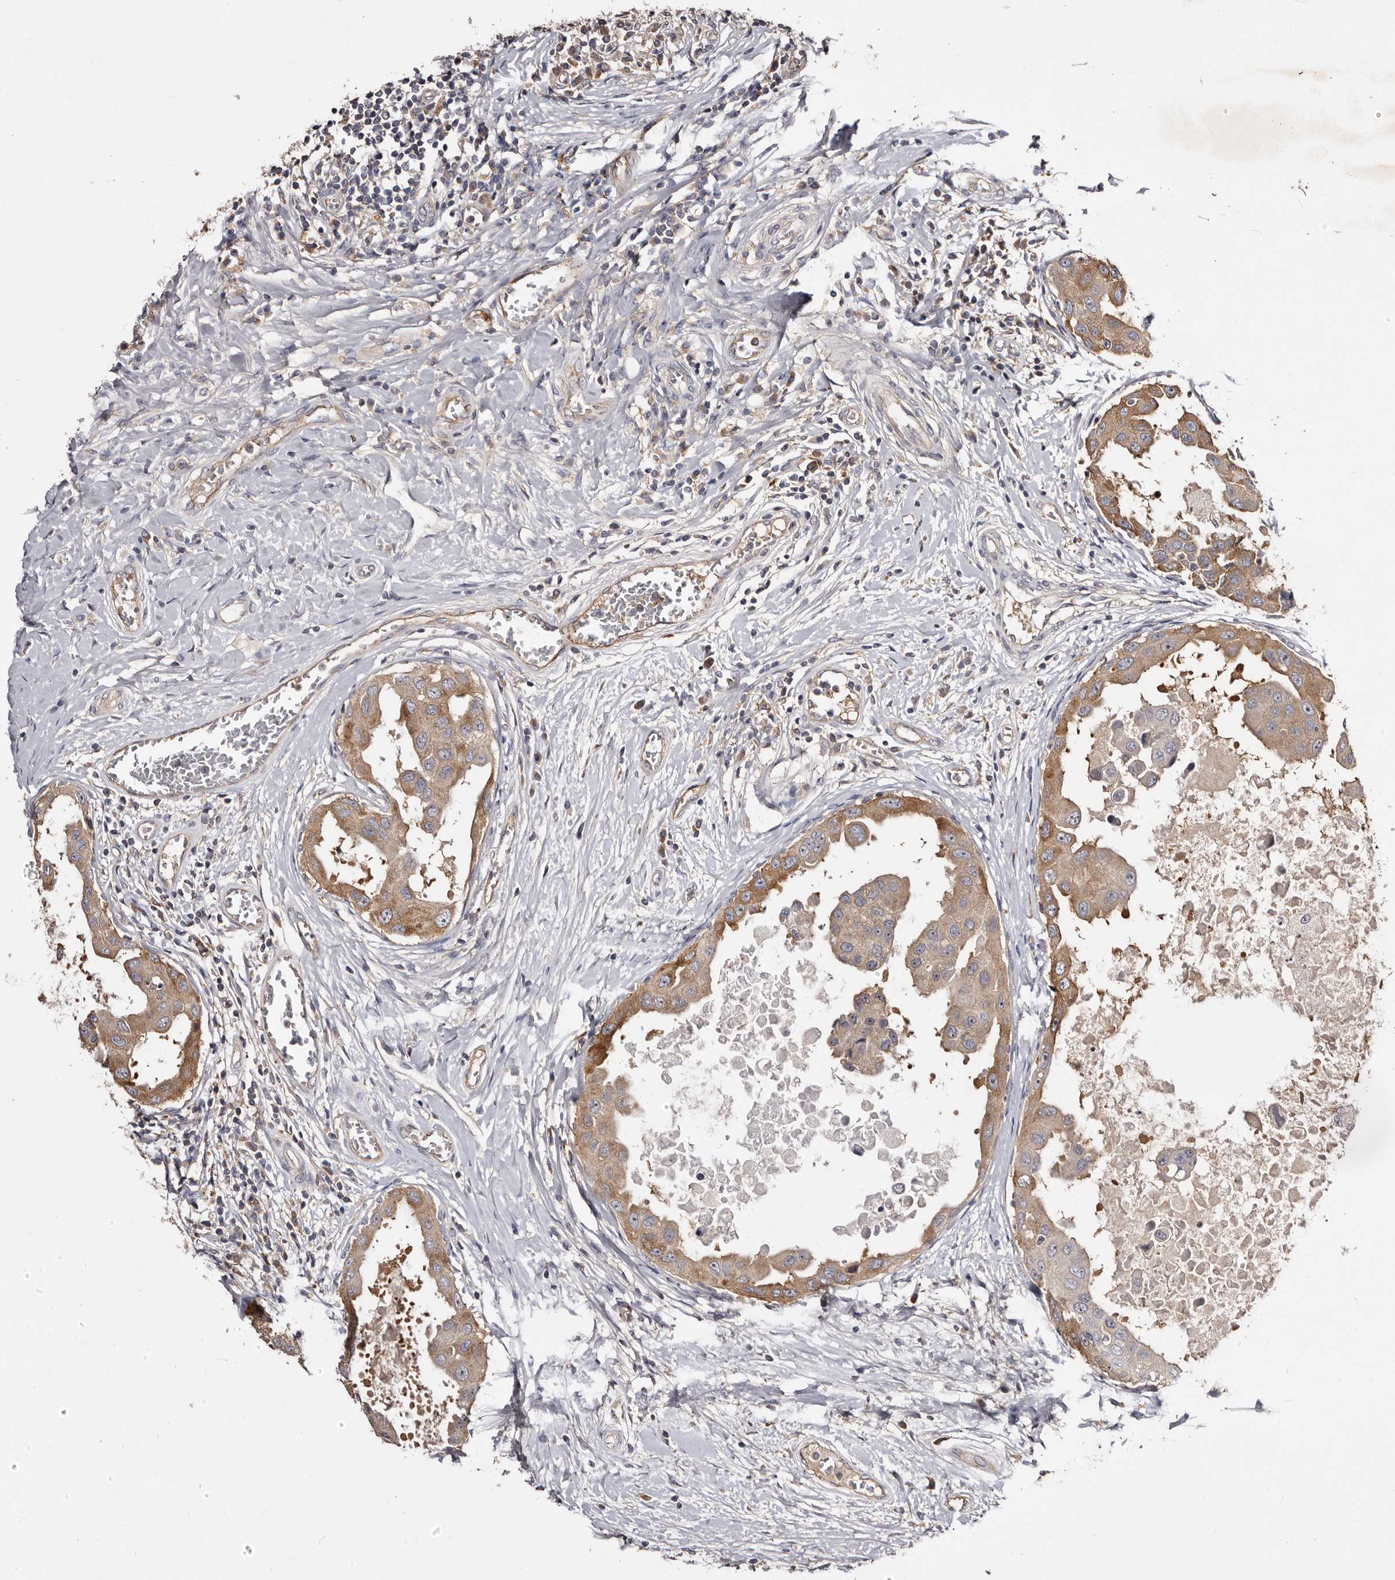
{"staining": {"intensity": "moderate", "quantity": ">75%", "location": "cytoplasmic/membranous"}, "tissue": "breast cancer", "cell_type": "Tumor cells", "image_type": "cancer", "snomed": [{"axis": "morphology", "description": "Duct carcinoma"}, {"axis": "topography", "description": "Breast"}], "caption": "High-power microscopy captured an immunohistochemistry photomicrograph of breast cancer, revealing moderate cytoplasmic/membranous expression in approximately >75% of tumor cells.", "gene": "LTV1", "patient": {"sex": "female", "age": 27}}